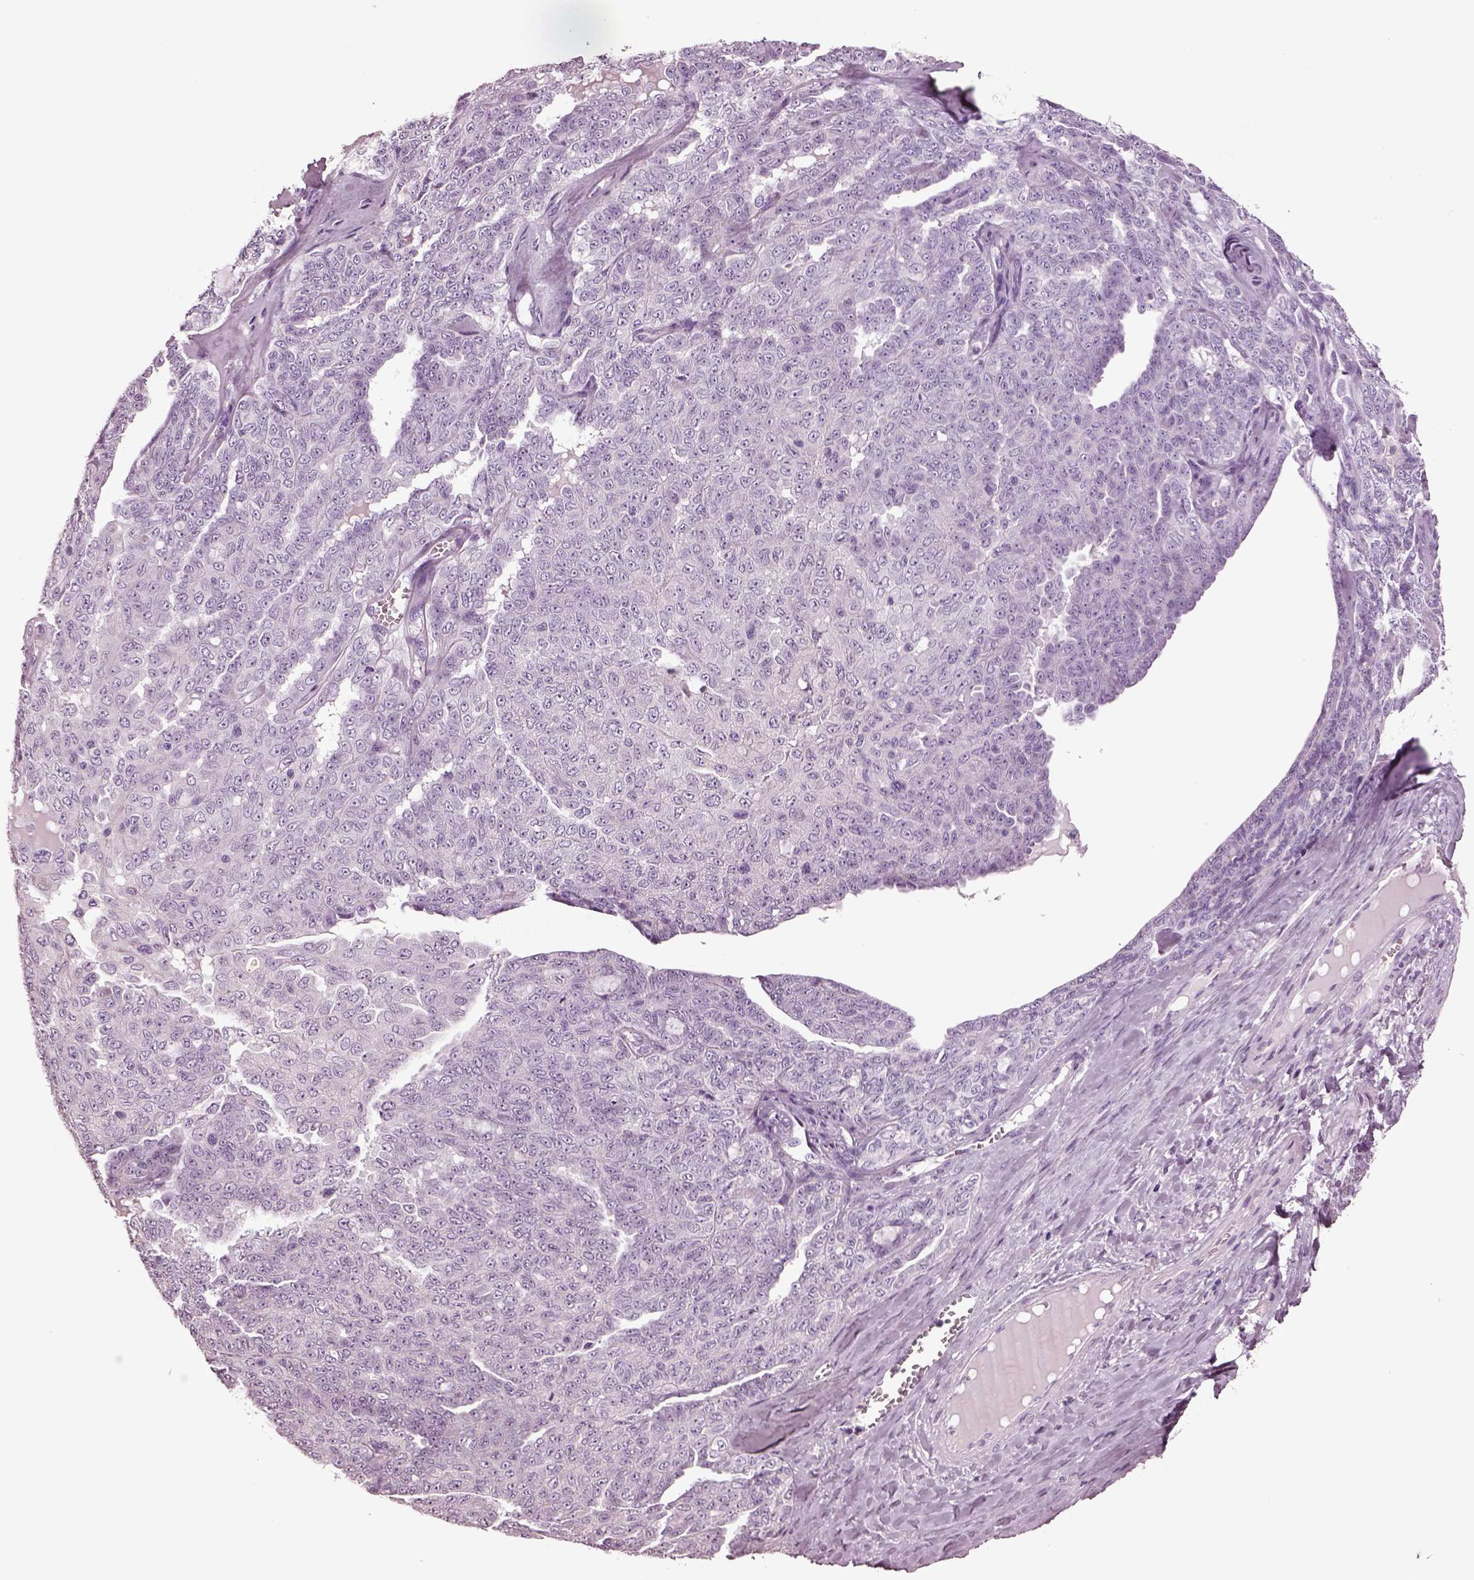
{"staining": {"intensity": "negative", "quantity": "none", "location": "none"}, "tissue": "ovarian cancer", "cell_type": "Tumor cells", "image_type": "cancer", "snomed": [{"axis": "morphology", "description": "Cystadenocarcinoma, serous, NOS"}, {"axis": "topography", "description": "Ovary"}], "caption": "Immunohistochemistry (IHC) image of ovarian cancer (serous cystadenocarcinoma) stained for a protein (brown), which shows no staining in tumor cells. (DAB (3,3'-diaminobenzidine) immunohistochemistry with hematoxylin counter stain).", "gene": "GUCA1A", "patient": {"sex": "female", "age": 71}}